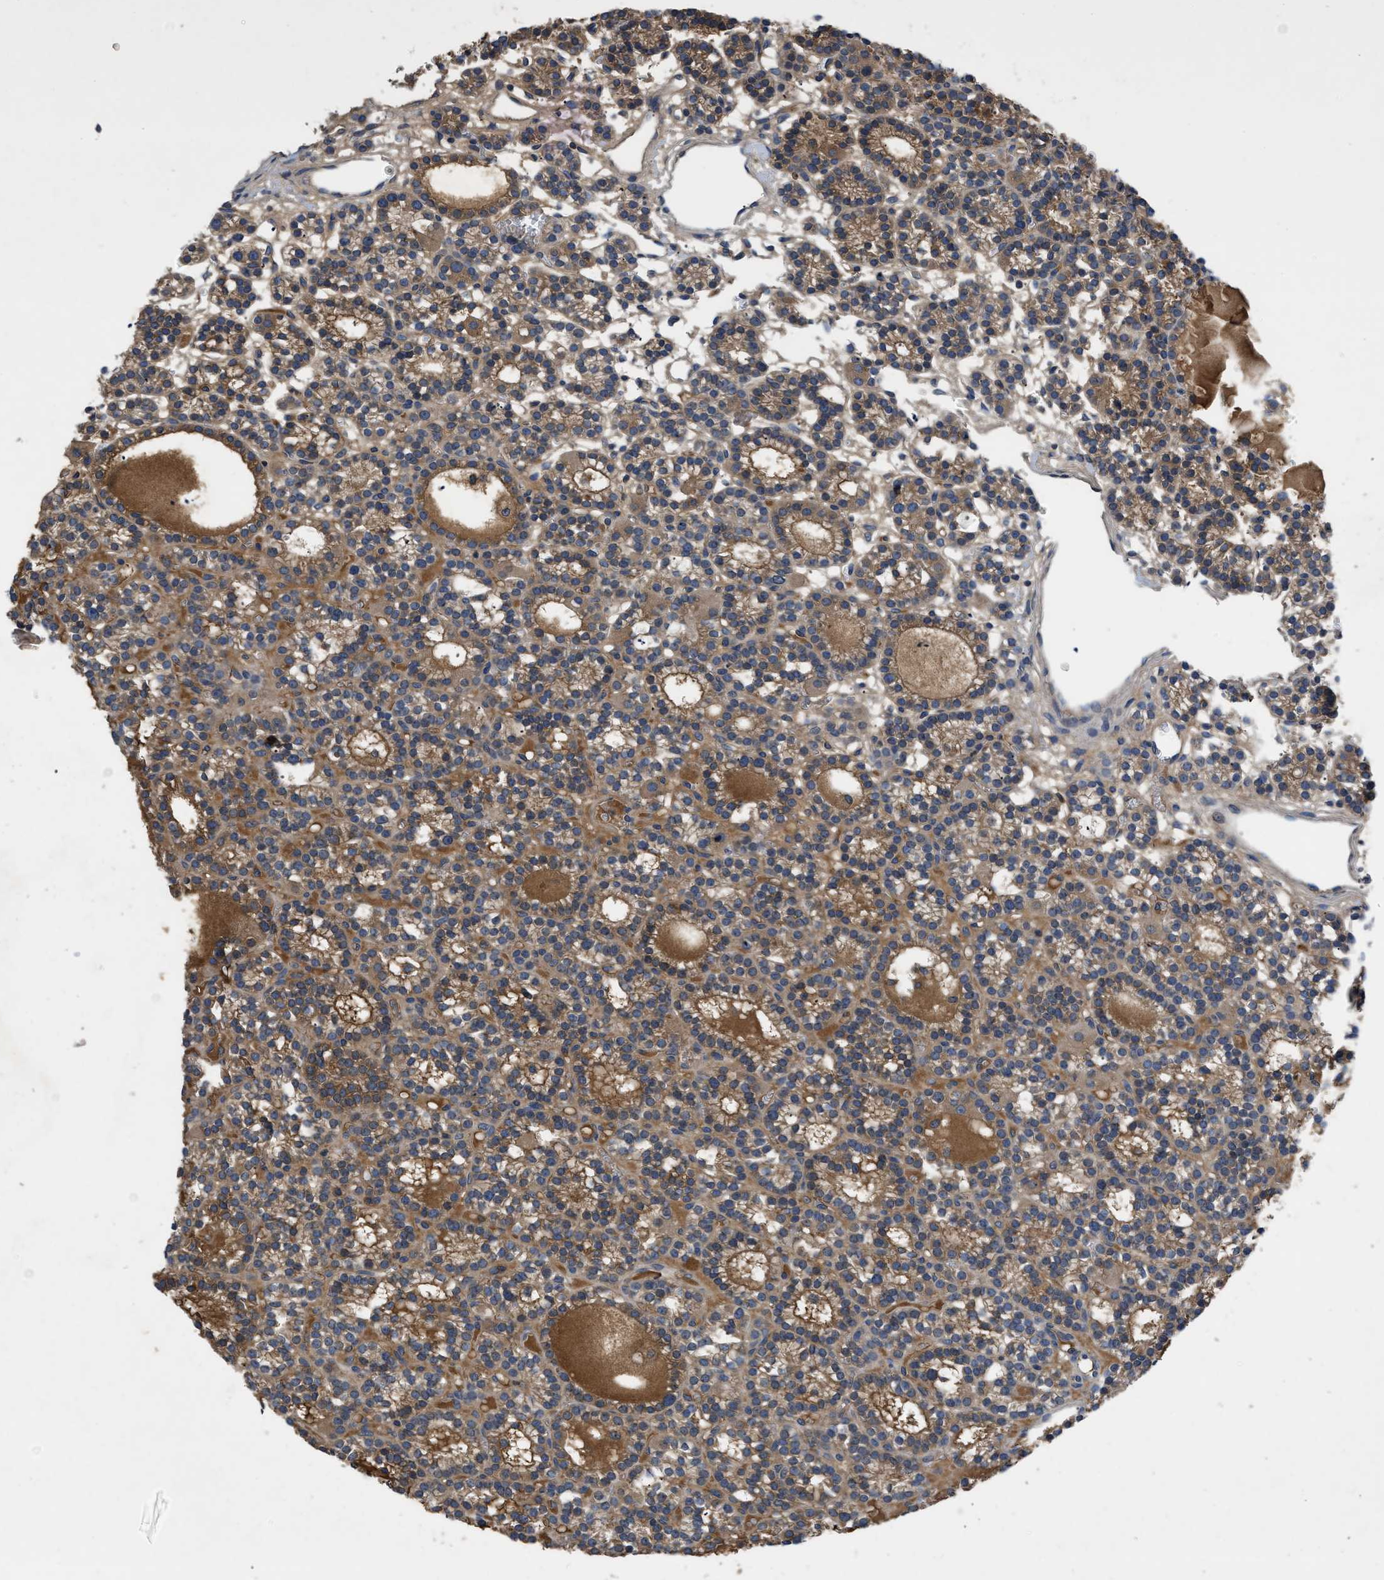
{"staining": {"intensity": "moderate", "quantity": ">75%", "location": "cytoplasmic/membranous"}, "tissue": "parathyroid gland", "cell_type": "Glandular cells", "image_type": "normal", "snomed": [{"axis": "morphology", "description": "Normal tissue, NOS"}, {"axis": "morphology", "description": "Adenoma, NOS"}, {"axis": "topography", "description": "Parathyroid gland"}], "caption": "Immunohistochemistry photomicrograph of benign human parathyroid gland stained for a protein (brown), which reveals medium levels of moderate cytoplasmic/membranous positivity in about >75% of glandular cells.", "gene": "VPS4A", "patient": {"sex": "female", "age": 58}}